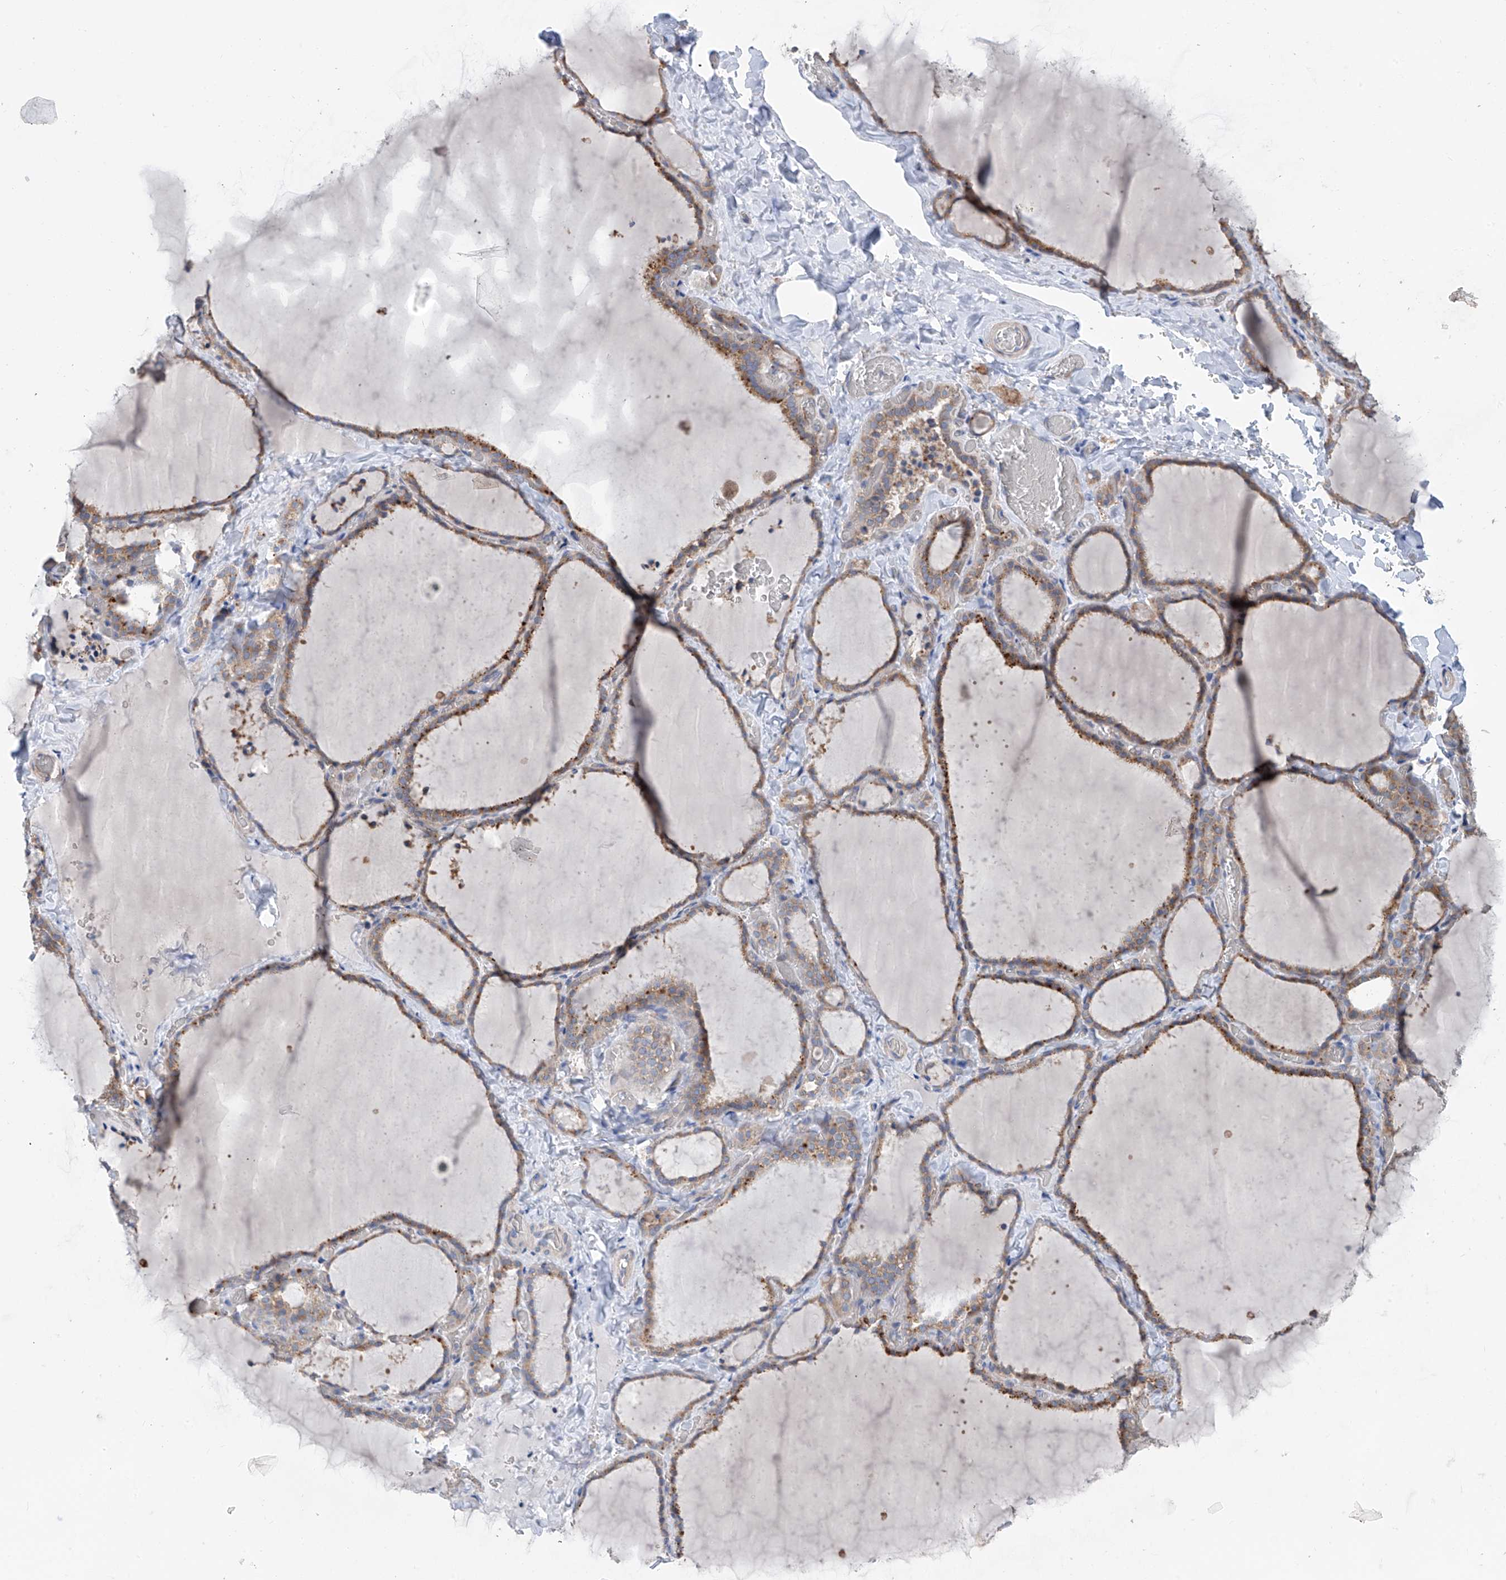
{"staining": {"intensity": "moderate", "quantity": ">75%", "location": "cytoplasmic/membranous"}, "tissue": "thyroid gland", "cell_type": "Glandular cells", "image_type": "normal", "snomed": [{"axis": "morphology", "description": "Normal tissue, NOS"}, {"axis": "topography", "description": "Thyroid gland"}], "caption": "Immunohistochemistry of unremarkable human thyroid gland reveals medium levels of moderate cytoplasmic/membranous expression in approximately >75% of glandular cells.", "gene": "REC8", "patient": {"sex": "female", "age": 22}}